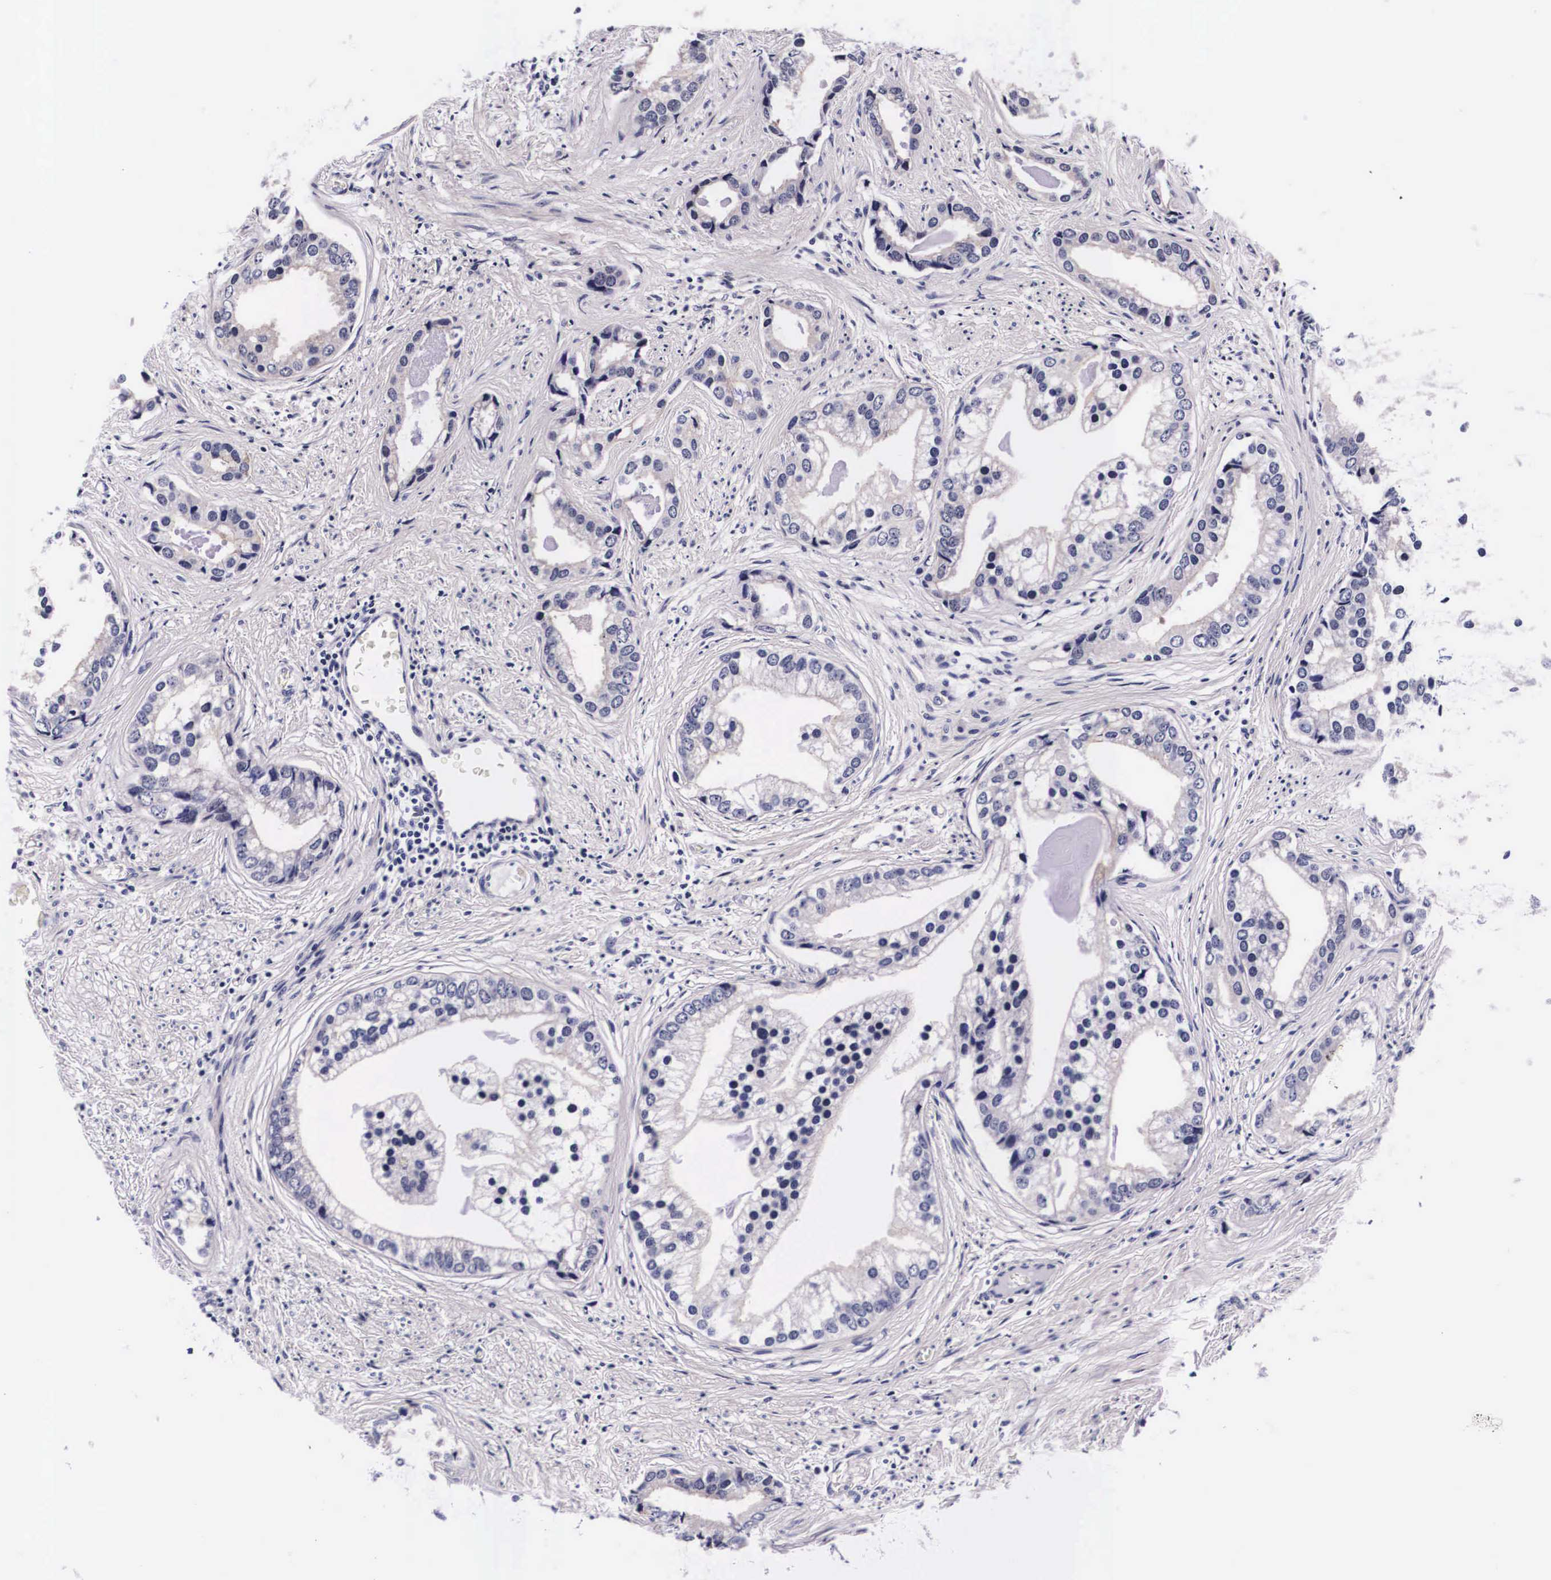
{"staining": {"intensity": "weak", "quantity": "<25%", "location": "cytoplasmic/membranous"}, "tissue": "prostate cancer", "cell_type": "Tumor cells", "image_type": "cancer", "snomed": [{"axis": "morphology", "description": "Adenocarcinoma, Medium grade"}, {"axis": "topography", "description": "Prostate"}], "caption": "The immunohistochemistry (IHC) image has no significant expression in tumor cells of prostate medium-grade adenocarcinoma tissue. The staining was performed using DAB to visualize the protein expression in brown, while the nuclei were stained in blue with hematoxylin (Magnification: 20x).", "gene": "PHETA2", "patient": {"sex": "male", "age": 65}}